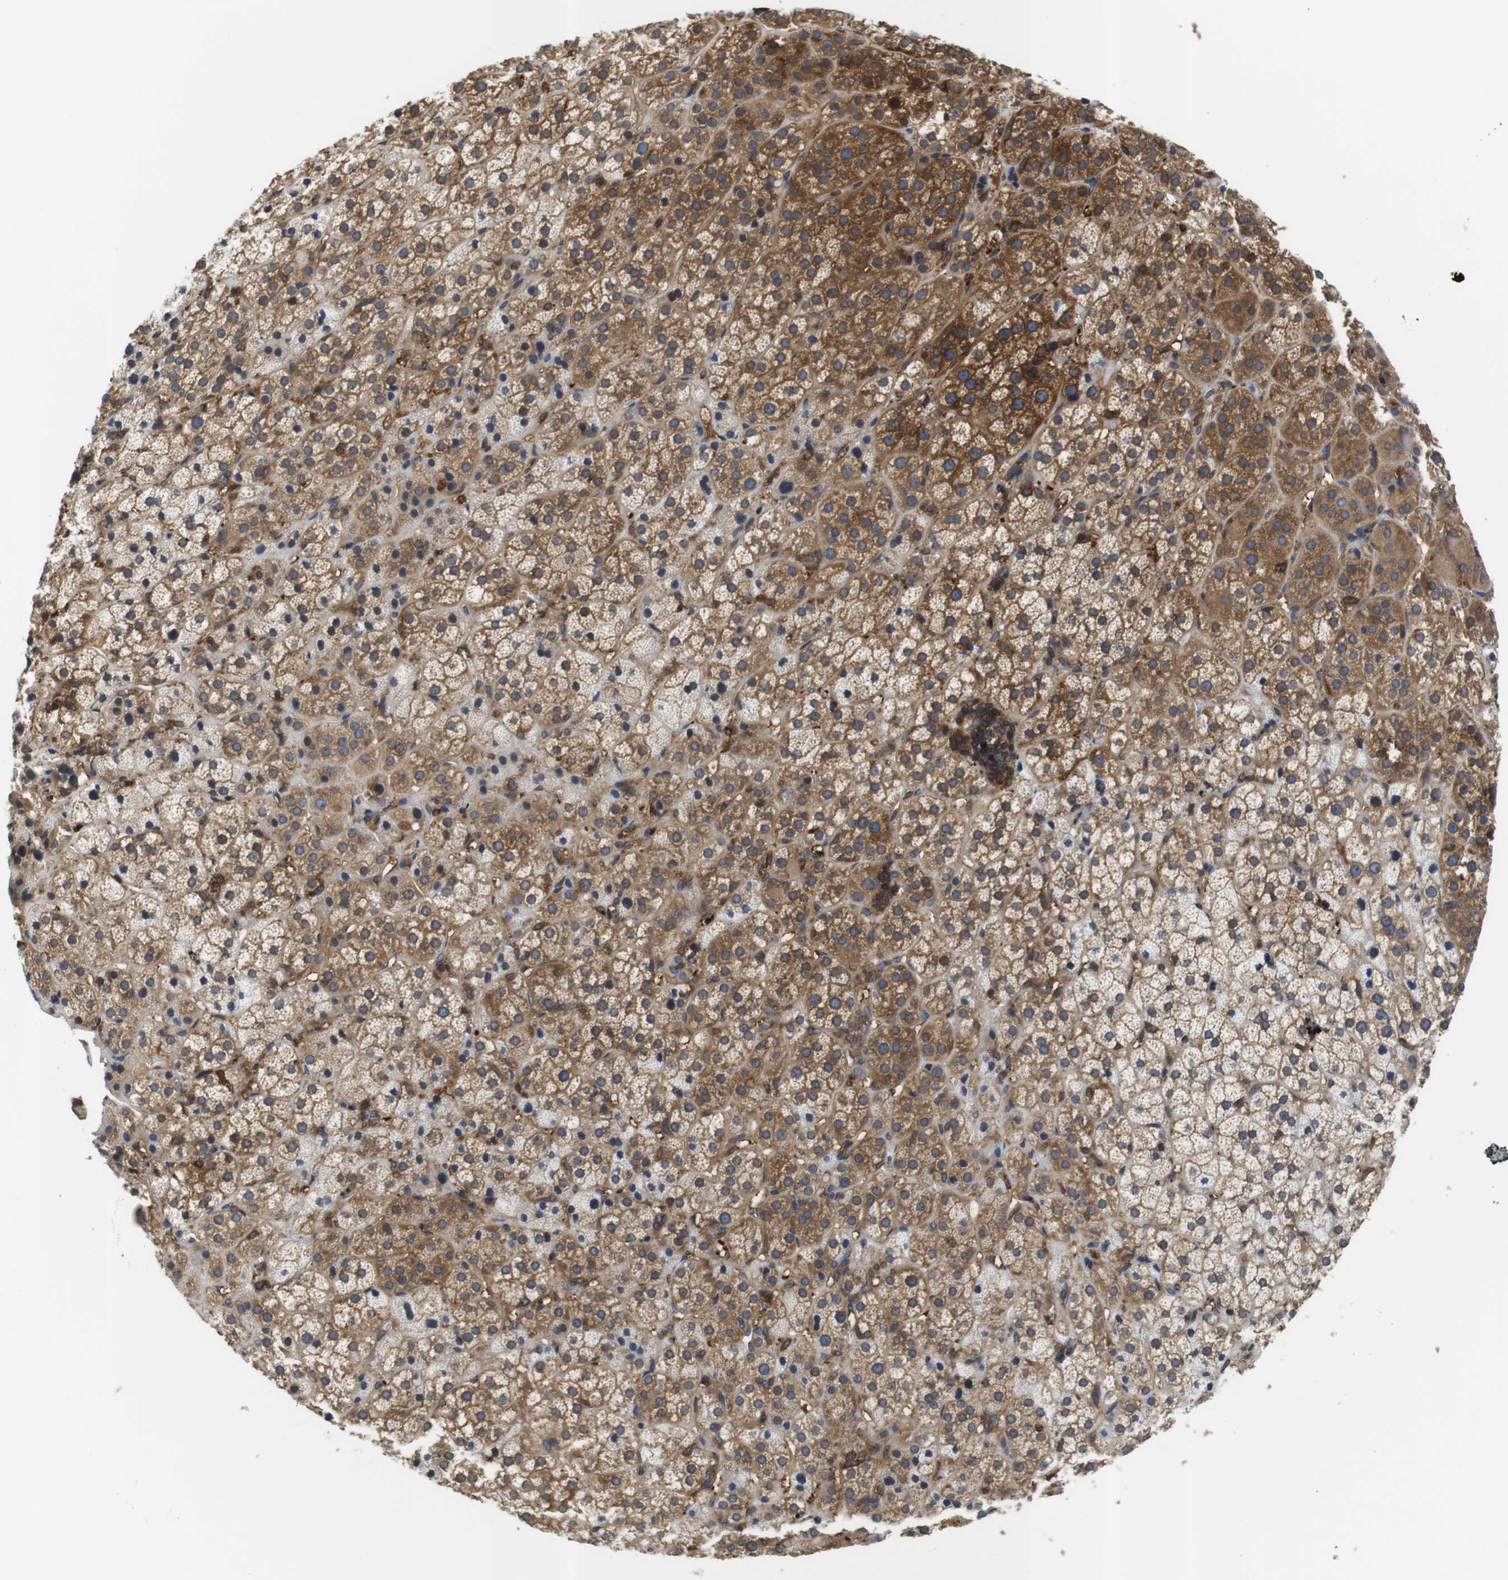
{"staining": {"intensity": "moderate", "quantity": ">75%", "location": "cytoplasmic/membranous"}, "tissue": "adrenal gland", "cell_type": "Glandular cells", "image_type": "normal", "snomed": [{"axis": "morphology", "description": "Normal tissue, NOS"}, {"axis": "topography", "description": "Adrenal gland"}], "caption": "Immunohistochemistry photomicrograph of unremarkable human adrenal gland stained for a protein (brown), which displays medium levels of moderate cytoplasmic/membranous positivity in about >75% of glandular cells.", "gene": "HERPUD2", "patient": {"sex": "female", "age": 57}}